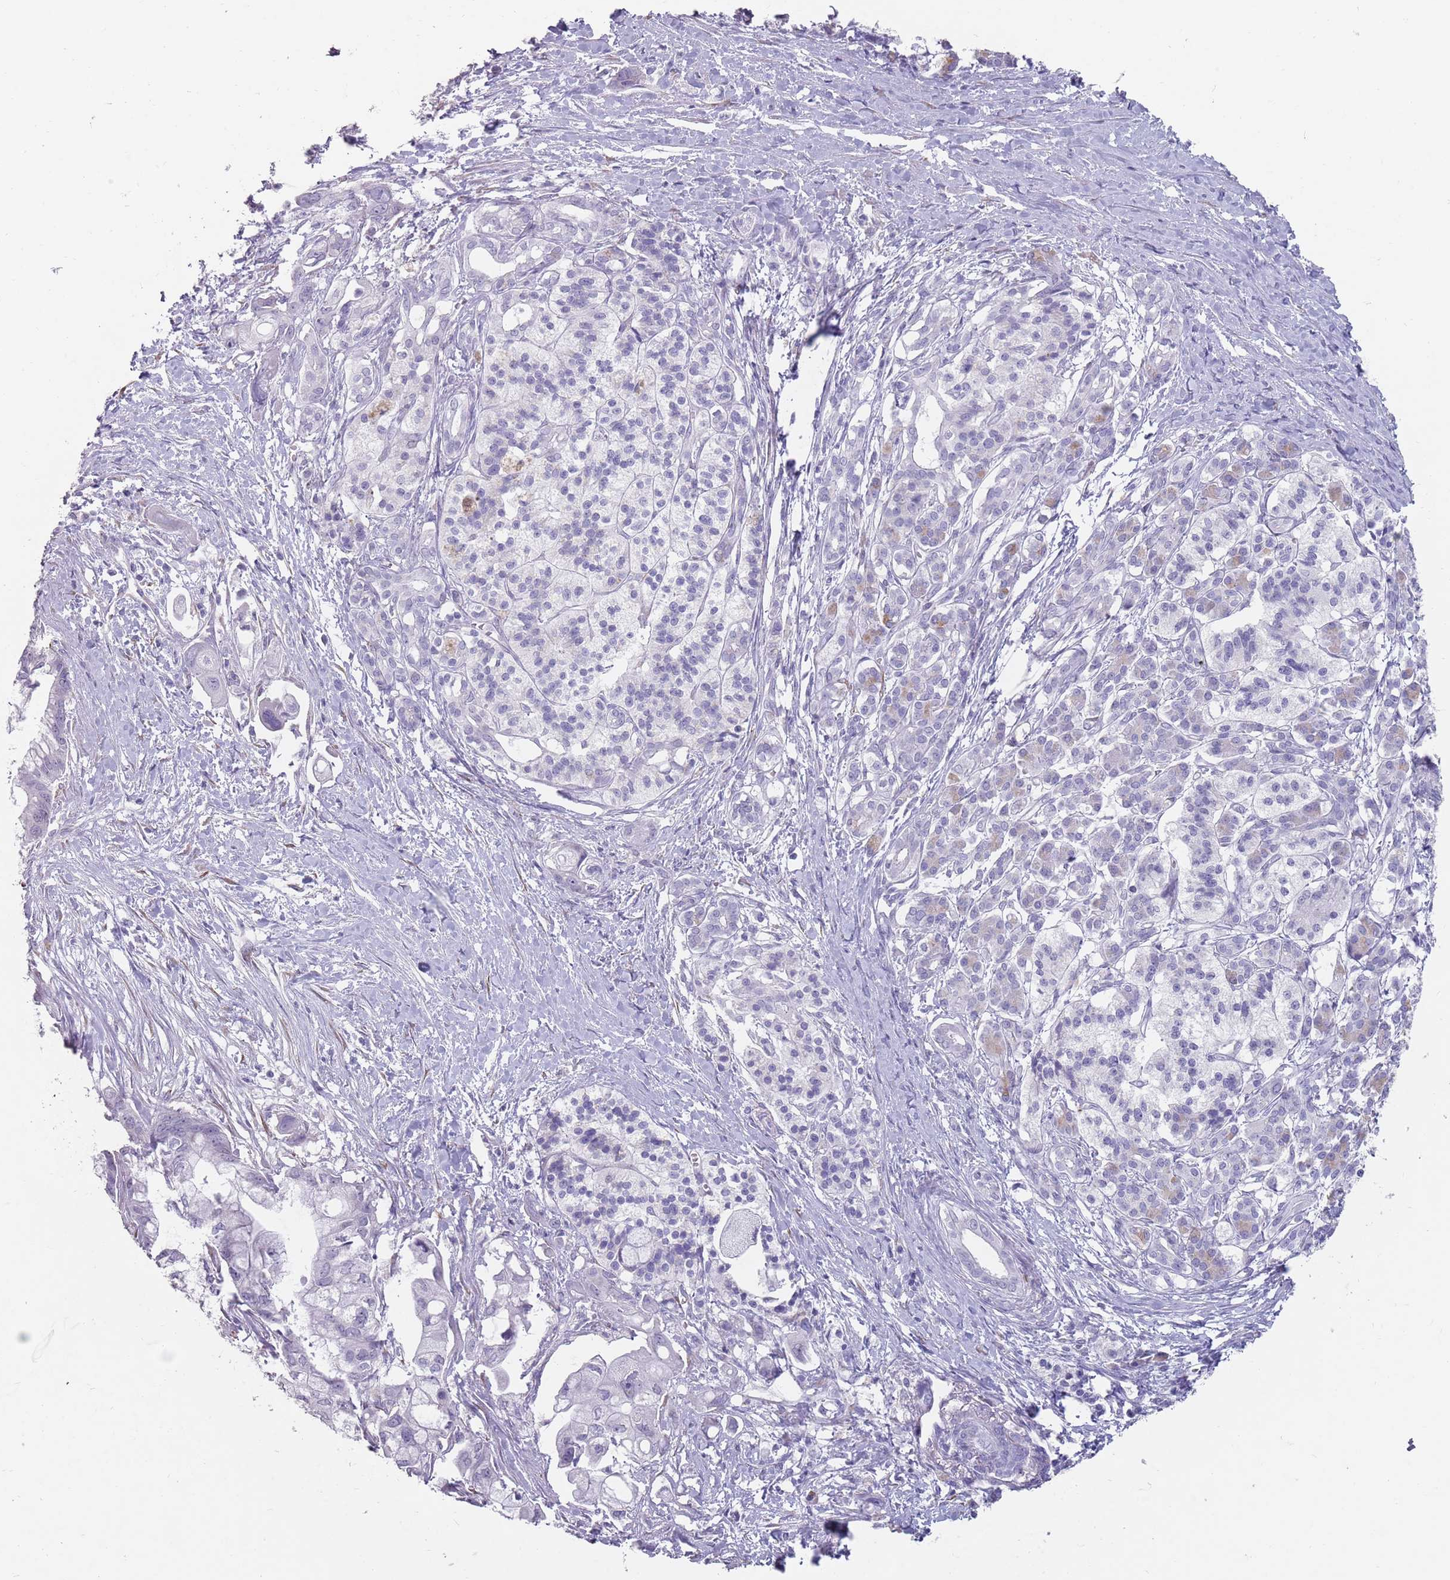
{"staining": {"intensity": "negative", "quantity": "none", "location": "none"}, "tissue": "pancreatic cancer", "cell_type": "Tumor cells", "image_type": "cancer", "snomed": [{"axis": "morphology", "description": "Adenocarcinoma, NOS"}, {"axis": "topography", "description": "Pancreas"}], "caption": "This is an IHC histopathology image of human adenocarcinoma (pancreatic). There is no positivity in tumor cells.", "gene": "DDX4", "patient": {"sex": "male", "age": 68}}